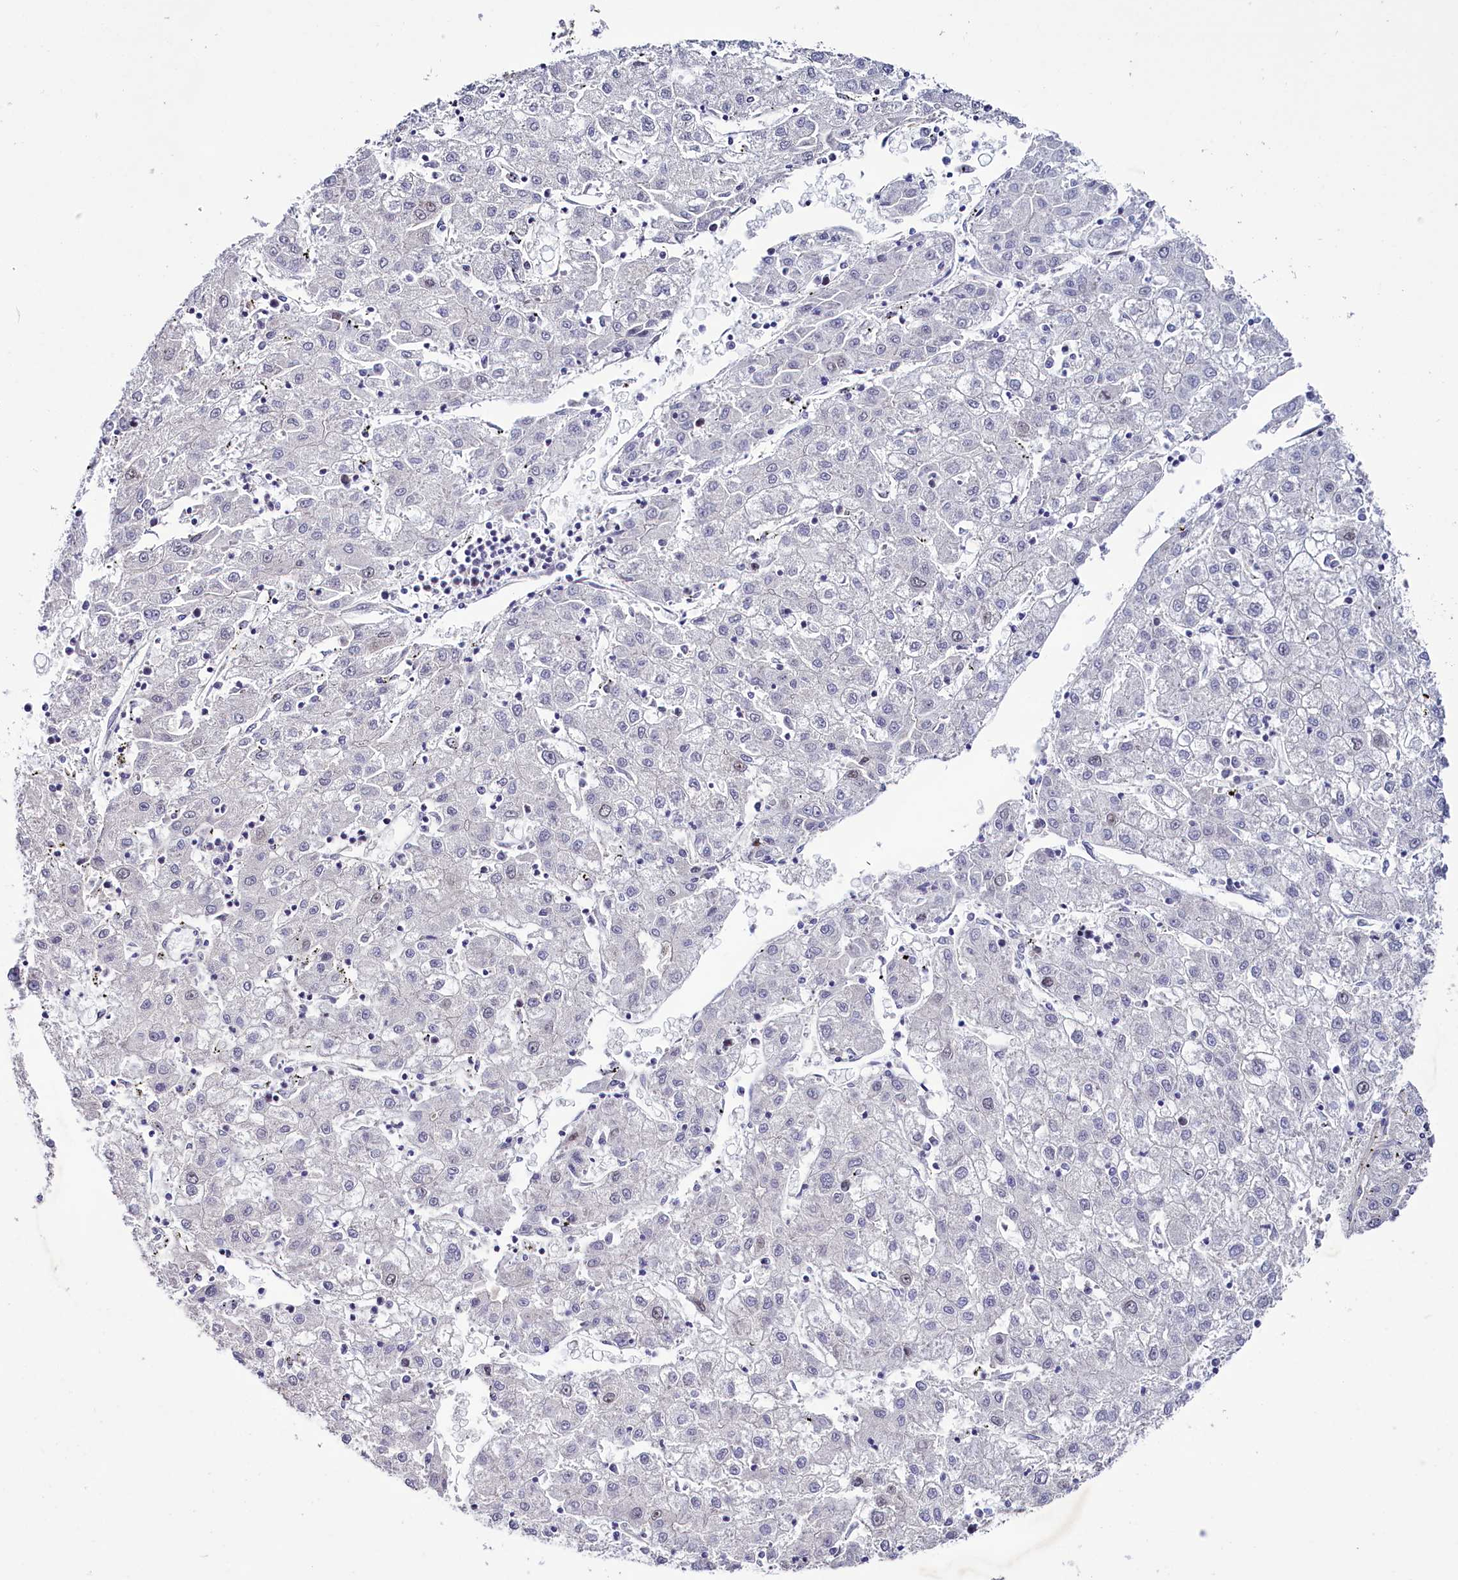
{"staining": {"intensity": "negative", "quantity": "none", "location": "none"}, "tissue": "liver cancer", "cell_type": "Tumor cells", "image_type": "cancer", "snomed": [{"axis": "morphology", "description": "Carcinoma, Hepatocellular, NOS"}, {"axis": "topography", "description": "Liver"}], "caption": "The histopathology image exhibits no significant positivity in tumor cells of liver cancer (hepatocellular carcinoma). (Immunohistochemistry (ihc), brightfield microscopy, high magnification).", "gene": "FAM111B", "patient": {"sex": "male", "age": 72}}